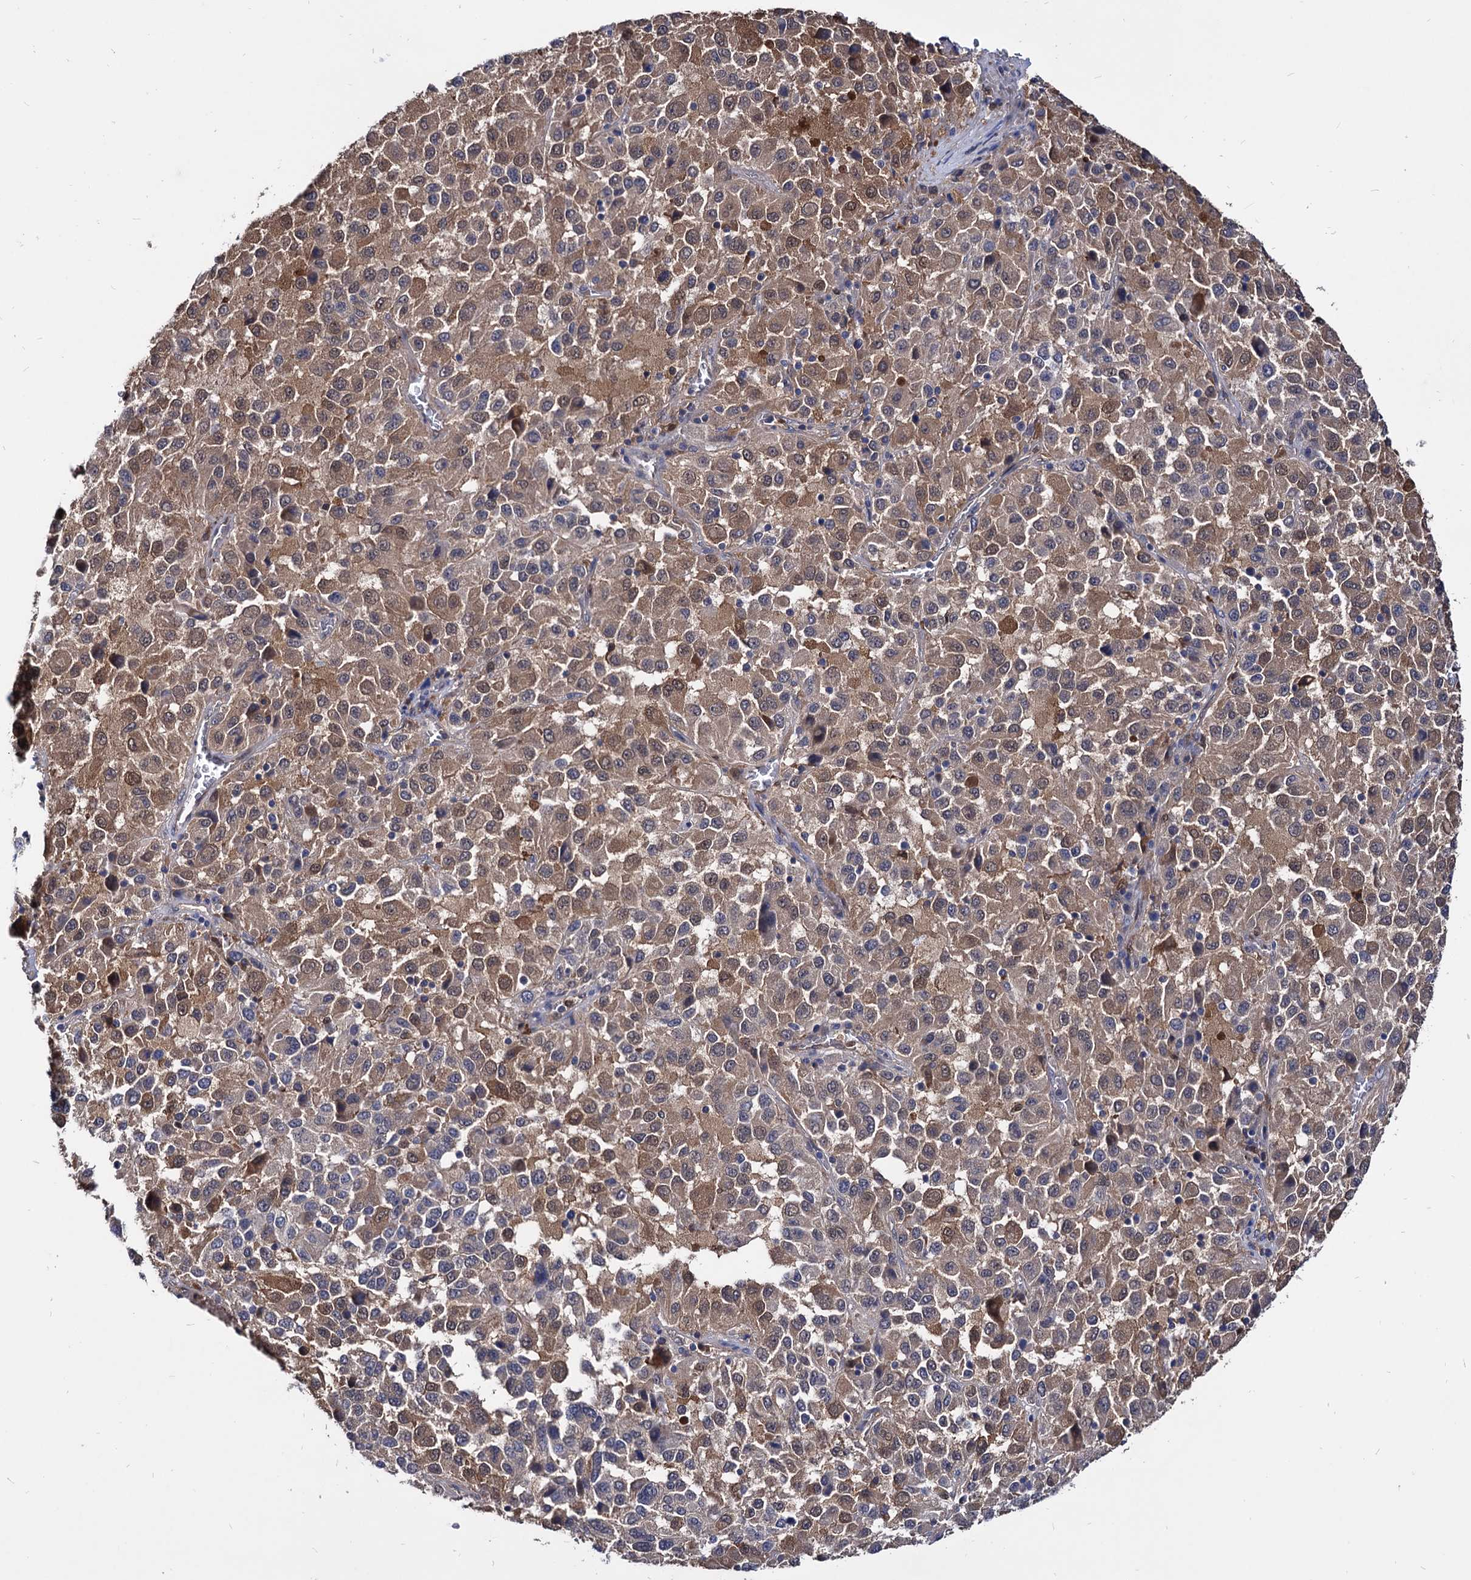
{"staining": {"intensity": "moderate", "quantity": ">75%", "location": "cytoplasmic/membranous"}, "tissue": "melanoma", "cell_type": "Tumor cells", "image_type": "cancer", "snomed": [{"axis": "morphology", "description": "Malignant melanoma, Metastatic site"}, {"axis": "topography", "description": "Lung"}], "caption": "IHC photomicrograph of neoplastic tissue: human malignant melanoma (metastatic site) stained using immunohistochemistry demonstrates medium levels of moderate protein expression localized specifically in the cytoplasmic/membranous of tumor cells, appearing as a cytoplasmic/membranous brown color.", "gene": "CPPED1", "patient": {"sex": "male", "age": 64}}